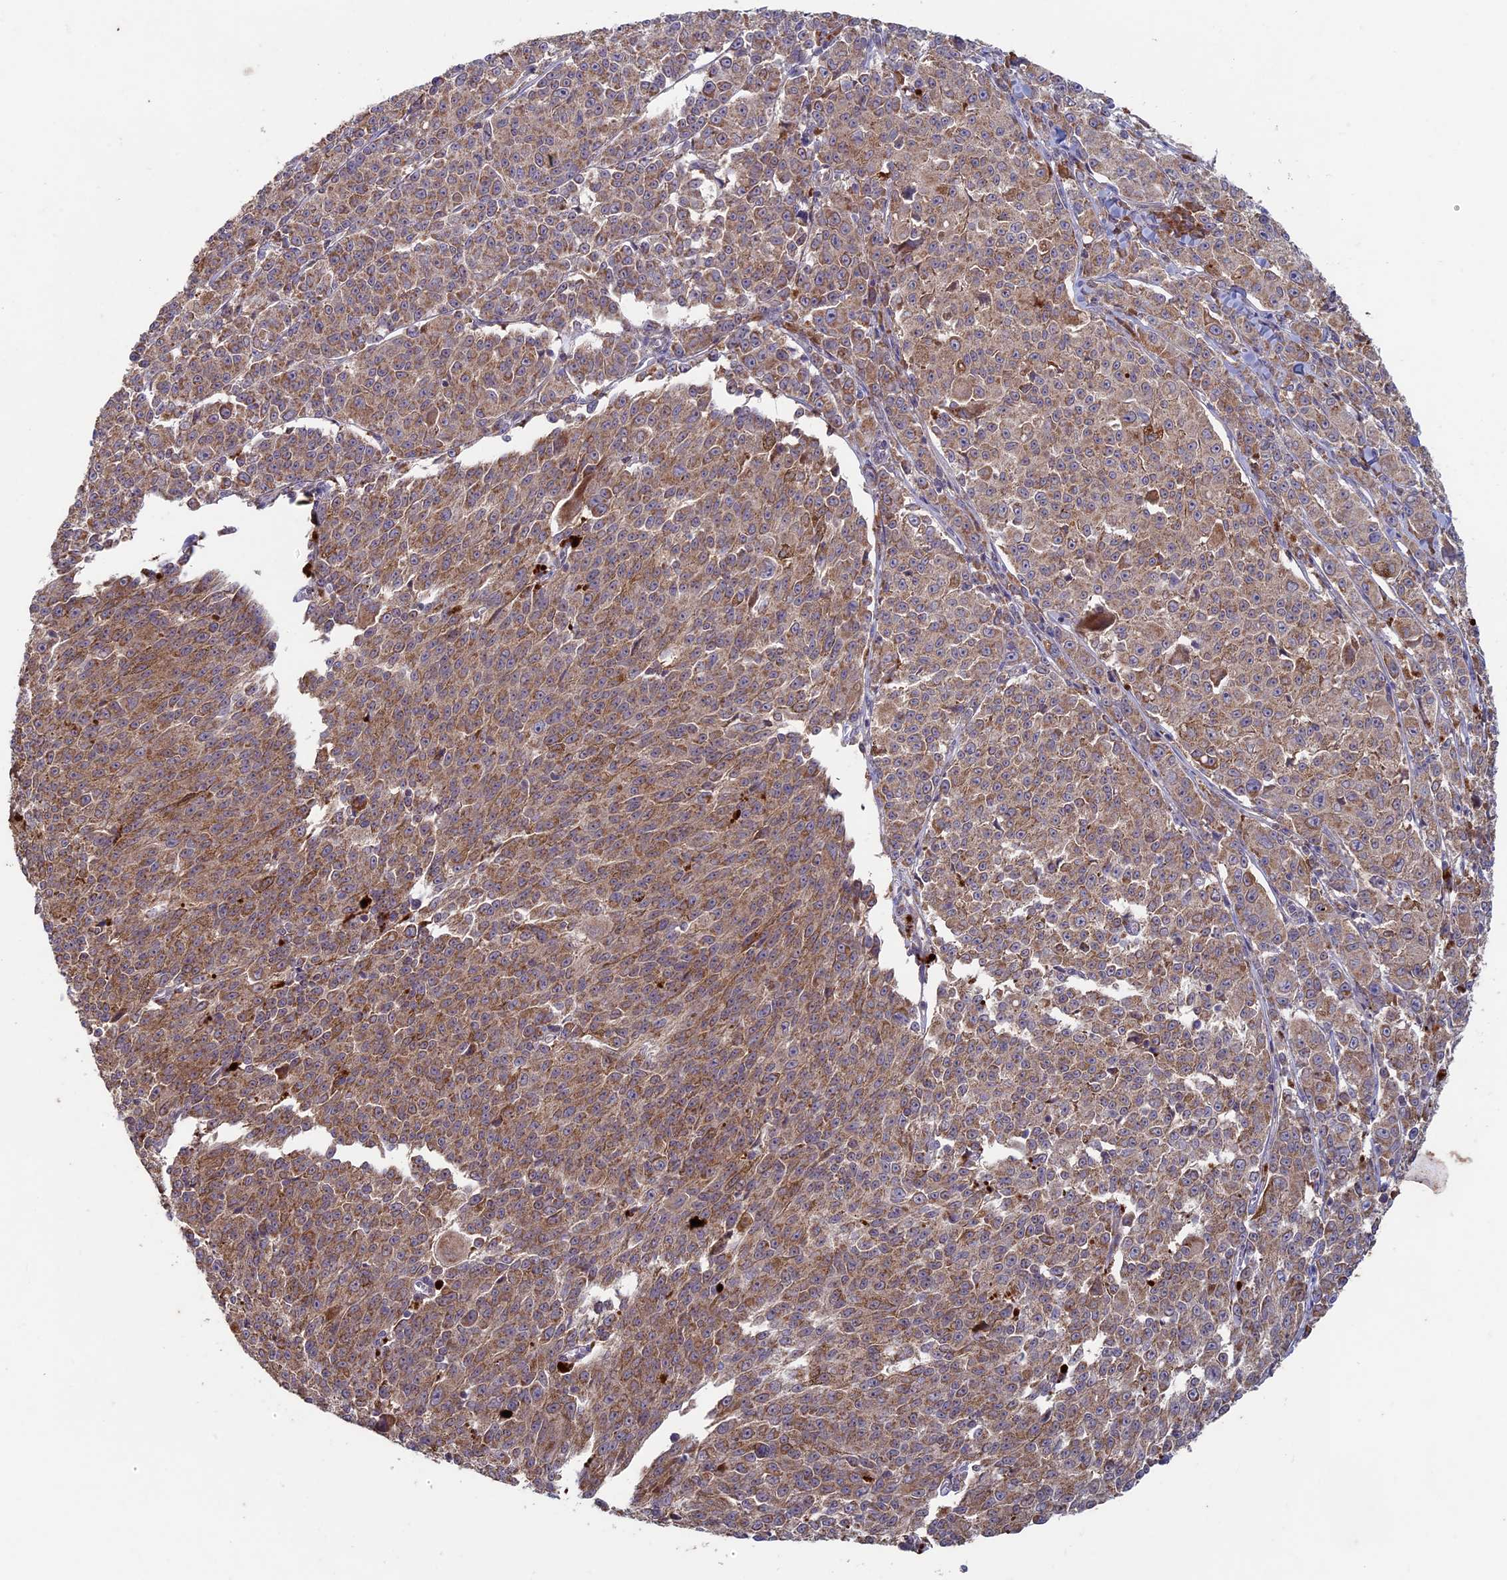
{"staining": {"intensity": "moderate", "quantity": ">75%", "location": "cytoplasmic/membranous"}, "tissue": "melanoma", "cell_type": "Tumor cells", "image_type": "cancer", "snomed": [{"axis": "morphology", "description": "Malignant melanoma, NOS"}, {"axis": "topography", "description": "Skin"}], "caption": "This is a histology image of immunohistochemistry staining of melanoma, which shows moderate positivity in the cytoplasmic/membranous of tumor cells.", "gene": "RCCD1", "patient": {"sex": "female", "age": 52}}